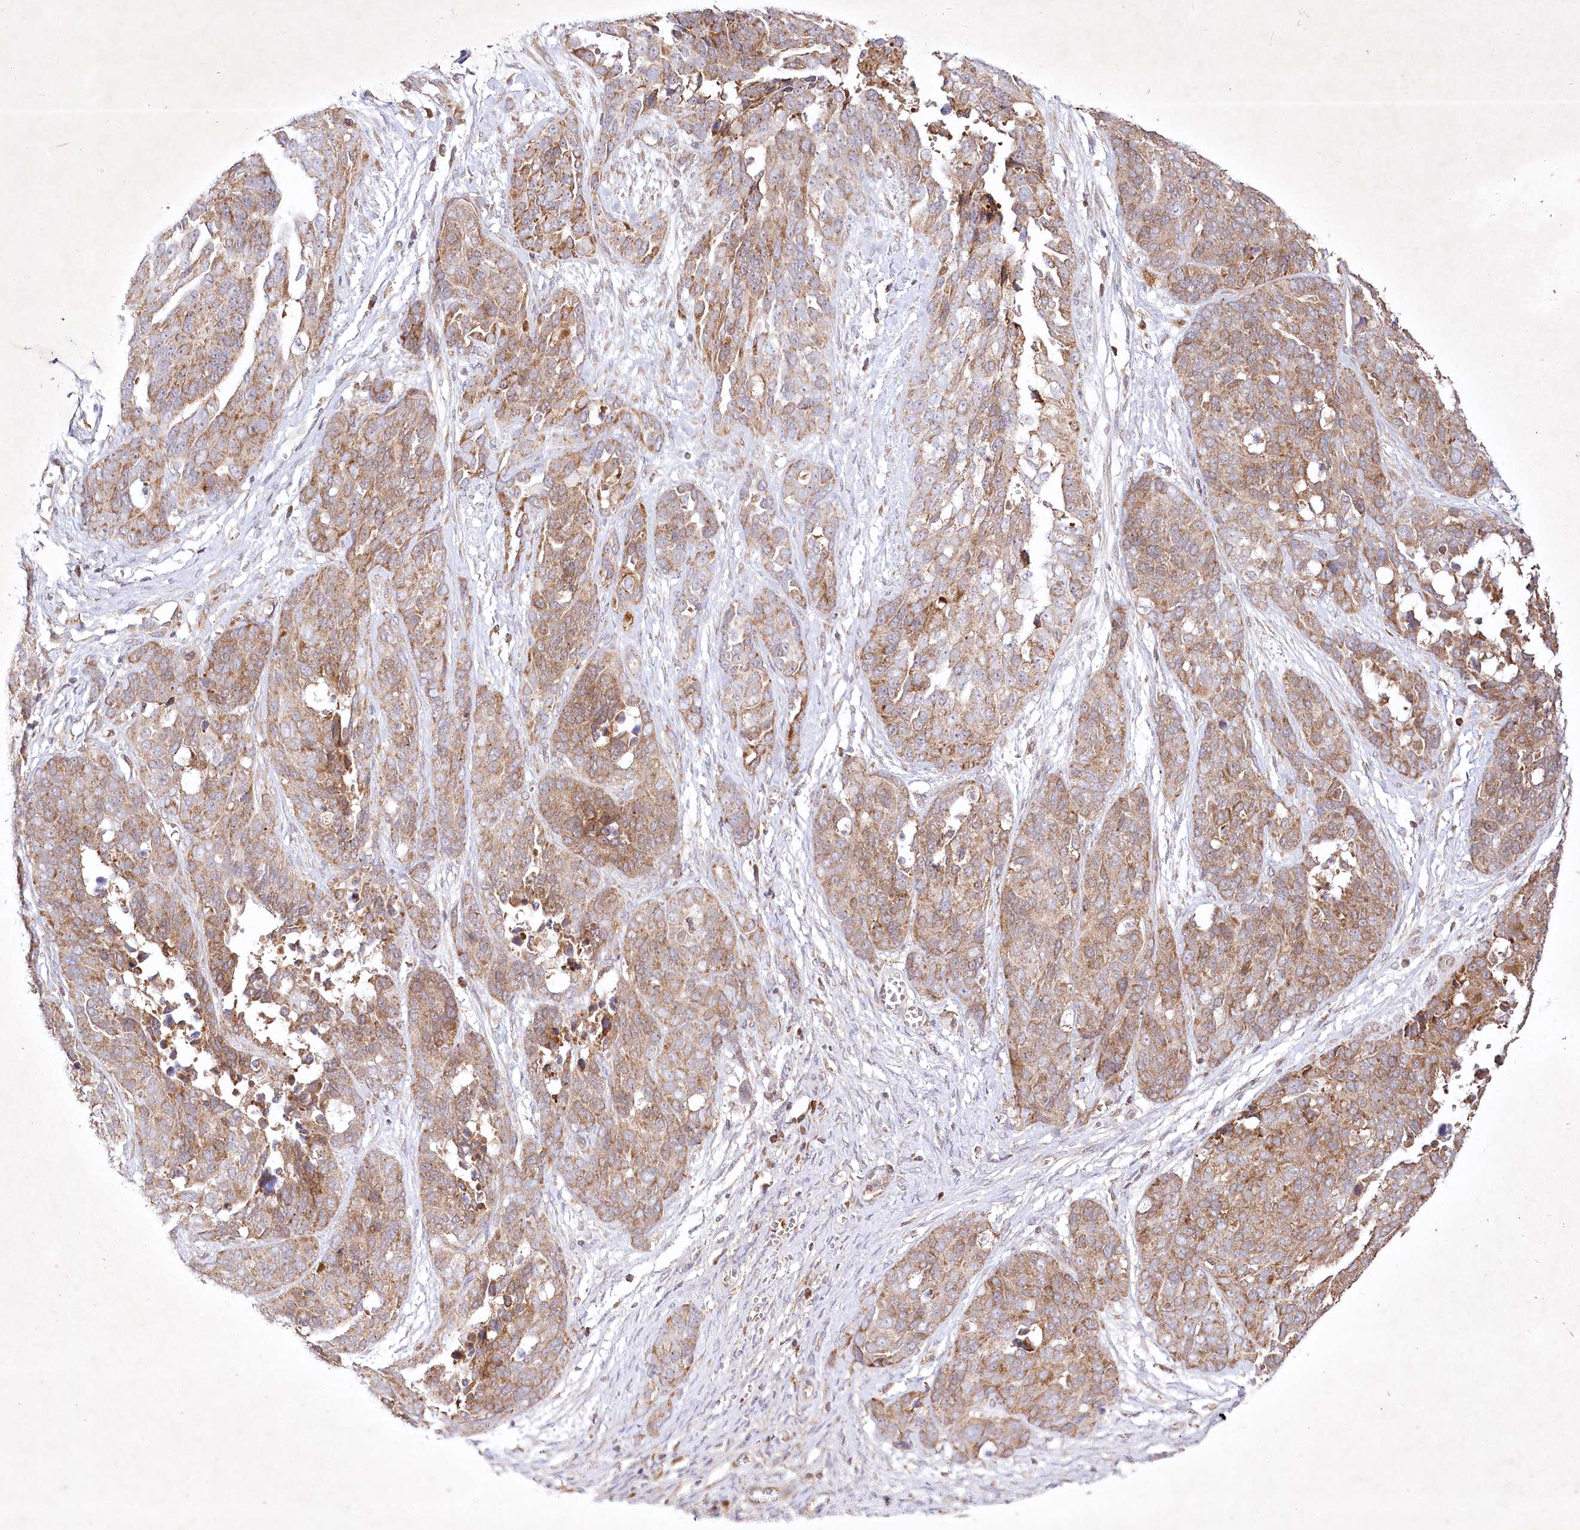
{"staining": {"intensity": "moderate", "quantity": ">75%", "location": "cytoplasmic/membranous"}, "tissue": "ovarian cancer", "cell_type": "Tumor cells", "image_type": "cancer", "snomed": [{"axis": "morphology", "description": "Cystadenocarcinoma, serous, NOS"}, {"axis": "topography", "description": "Ovary"}], "caption": "Moderate cytoplasmic/membranous expression is appreciated in about >75% of tumor cells in ovarian cancer.", "gene": "OPA1", "patient": {"sex": "female", "age": 44}}